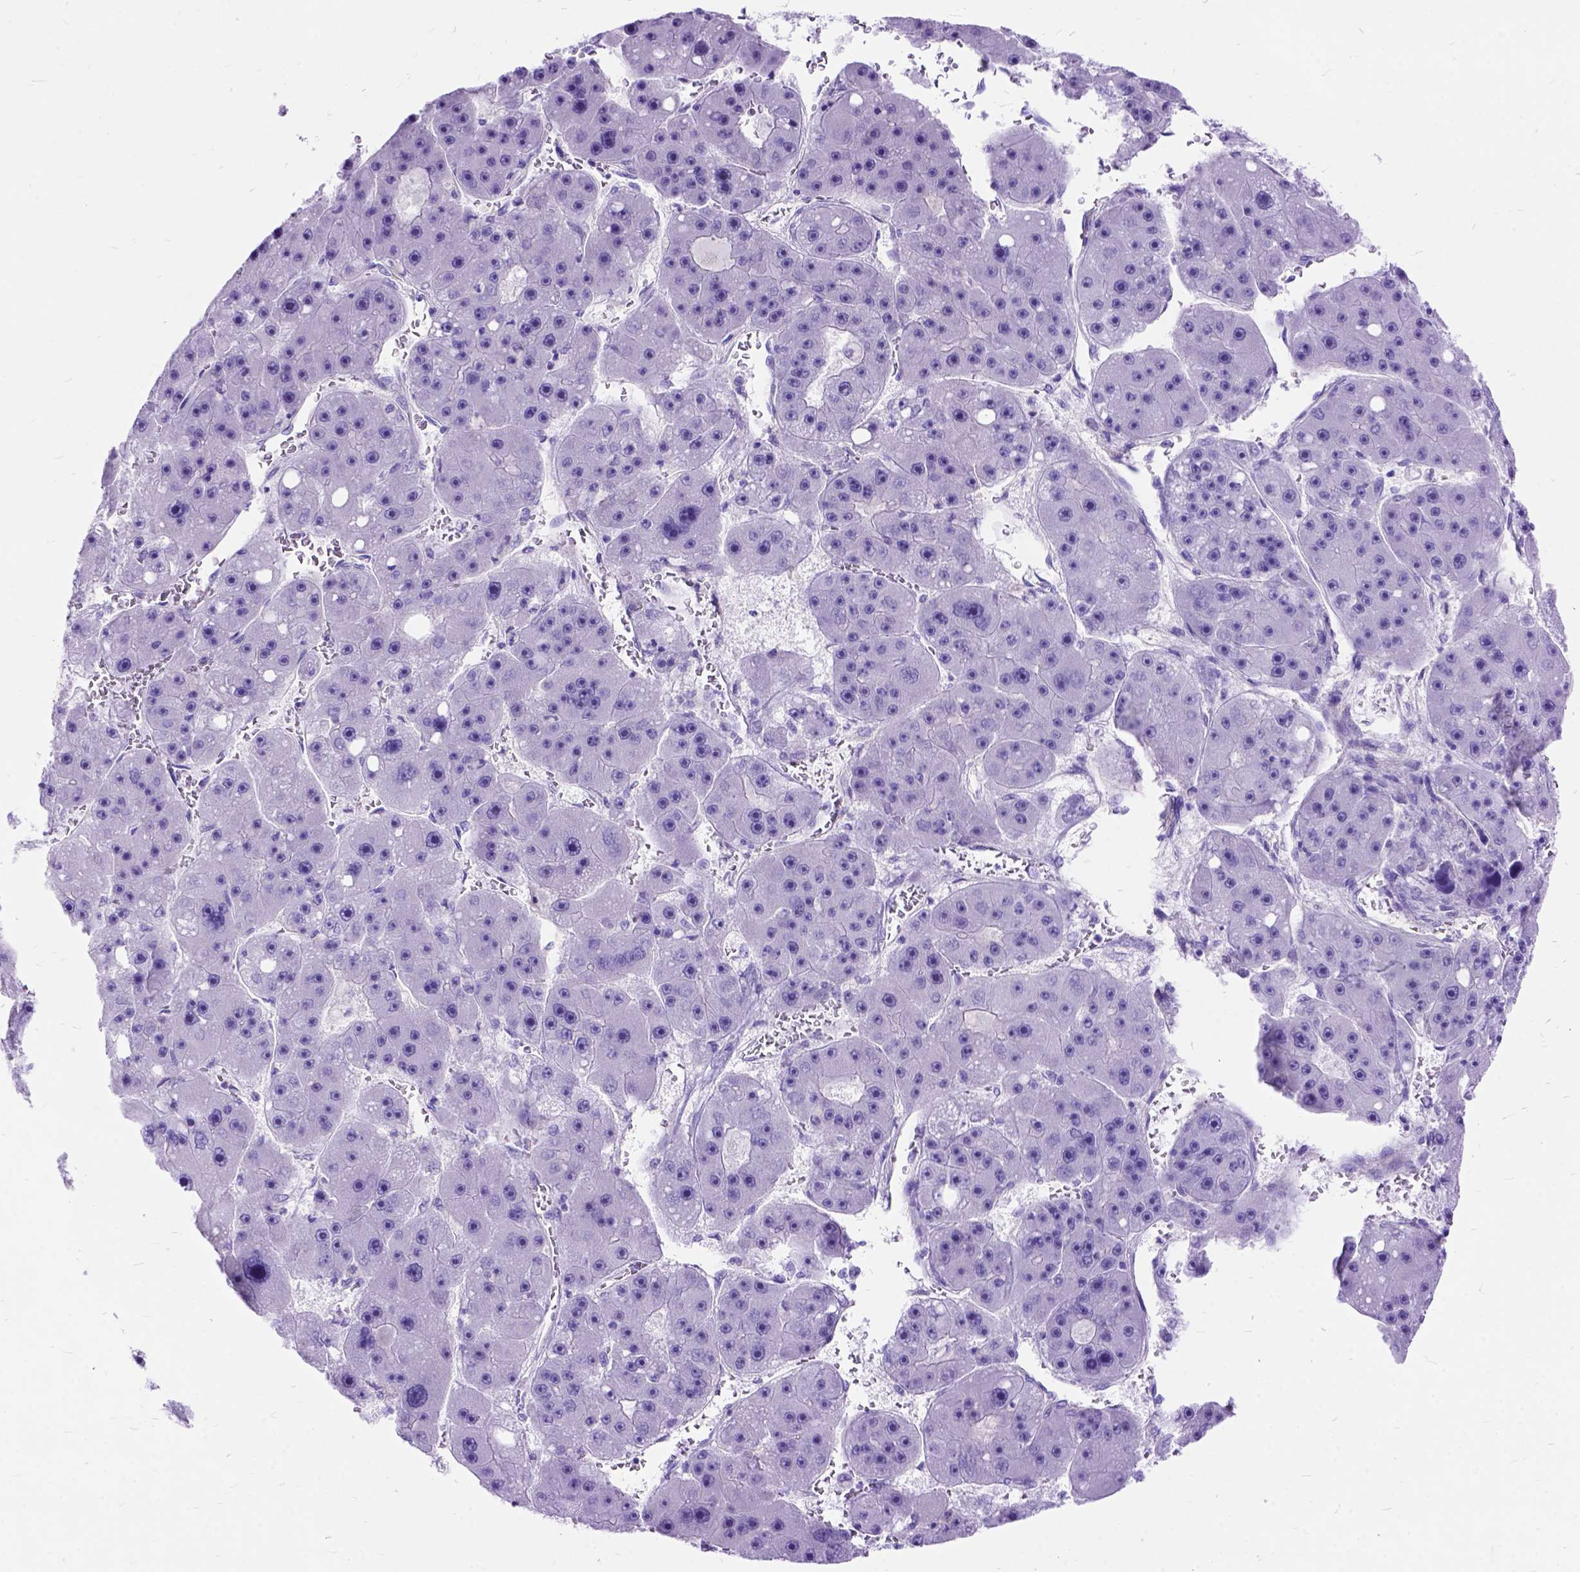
{"staining": {"intensity": "negative", "quantity": "none", "location": "none"}, "tissue": "liver cancer", "cell_type": "Tumor cells", "image_type": "cancer", "snomed": [{"axis": "morphology", "description": "Carcinoma, Hepatocellular, NOS"}, {"axis": "topography", "description": "Liver"}], "caption": "Immunohistochemistry (IHC) micrograph of neoplastic tissue: liver cancer stained with DAB (3,3'-diaminobenzidine) displays no significant protein positivity in tumor cells. Nuclei are stained in blue.", "gene": "ARL9", "patient": {"sex": "female", "age": 61}}